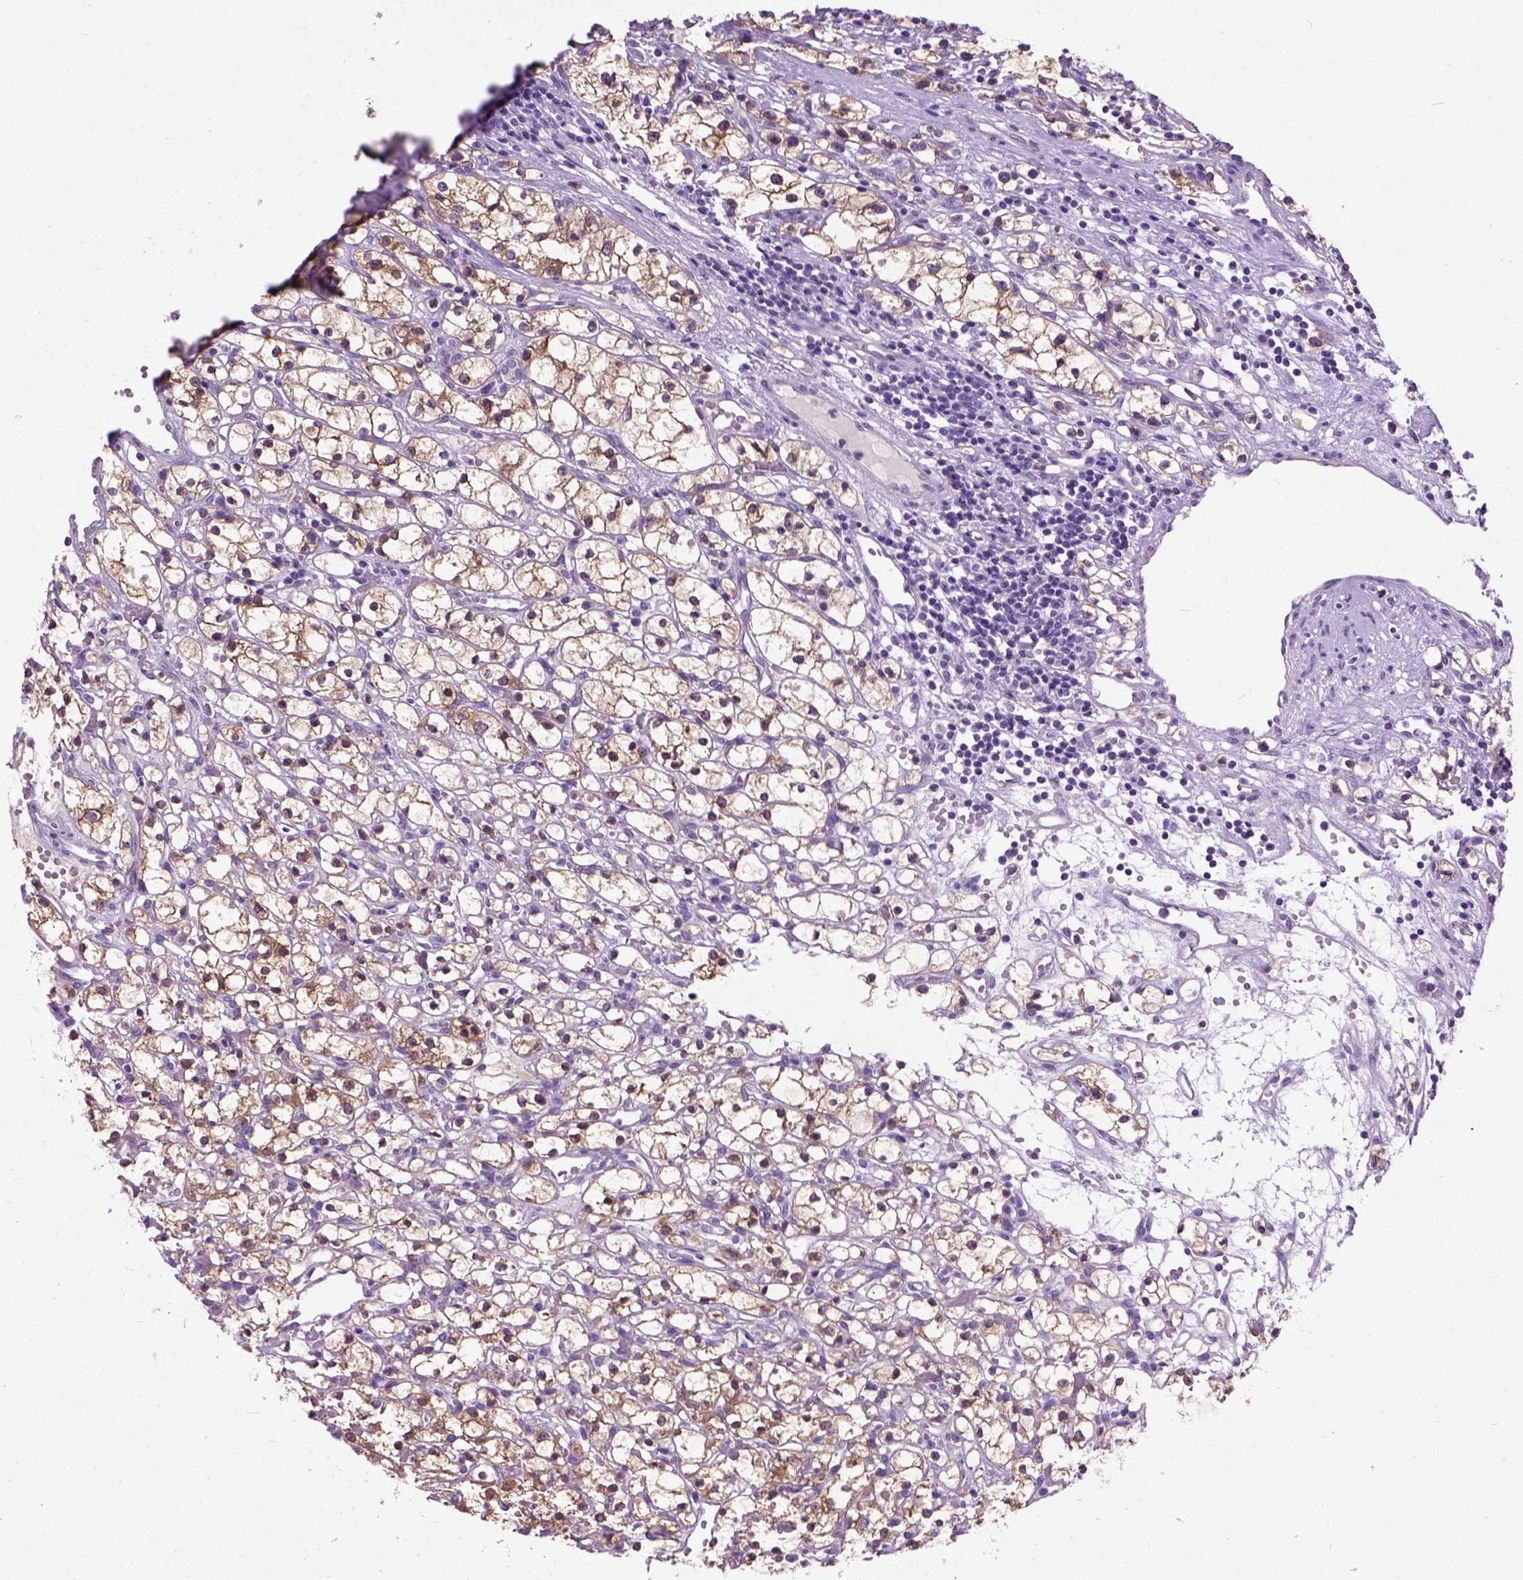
{"staining": {"intensity": "moderate", "quantity": ">75%", "location": "cytoplasmic/membranous"}, "tissue": "renal cancer", "cell_type": "Tumor cells", "image_type": "cancer", "snomed": [{"axis": "morphology", "description": "Adenocarcinoma, NOS"}, {"axis": "topography", "description": "Kidney"}], "caption": "Immunohistochemistry (DAB (3,3'-diaminobenzidine)) staining of adenocarcinoma (renal) demonstrates moderate cytoplasmic/membranous protein staining in approximately >75% of tumor cells.", "gene": "MAPT", "patient": {"sex": "female", "age": 59}}